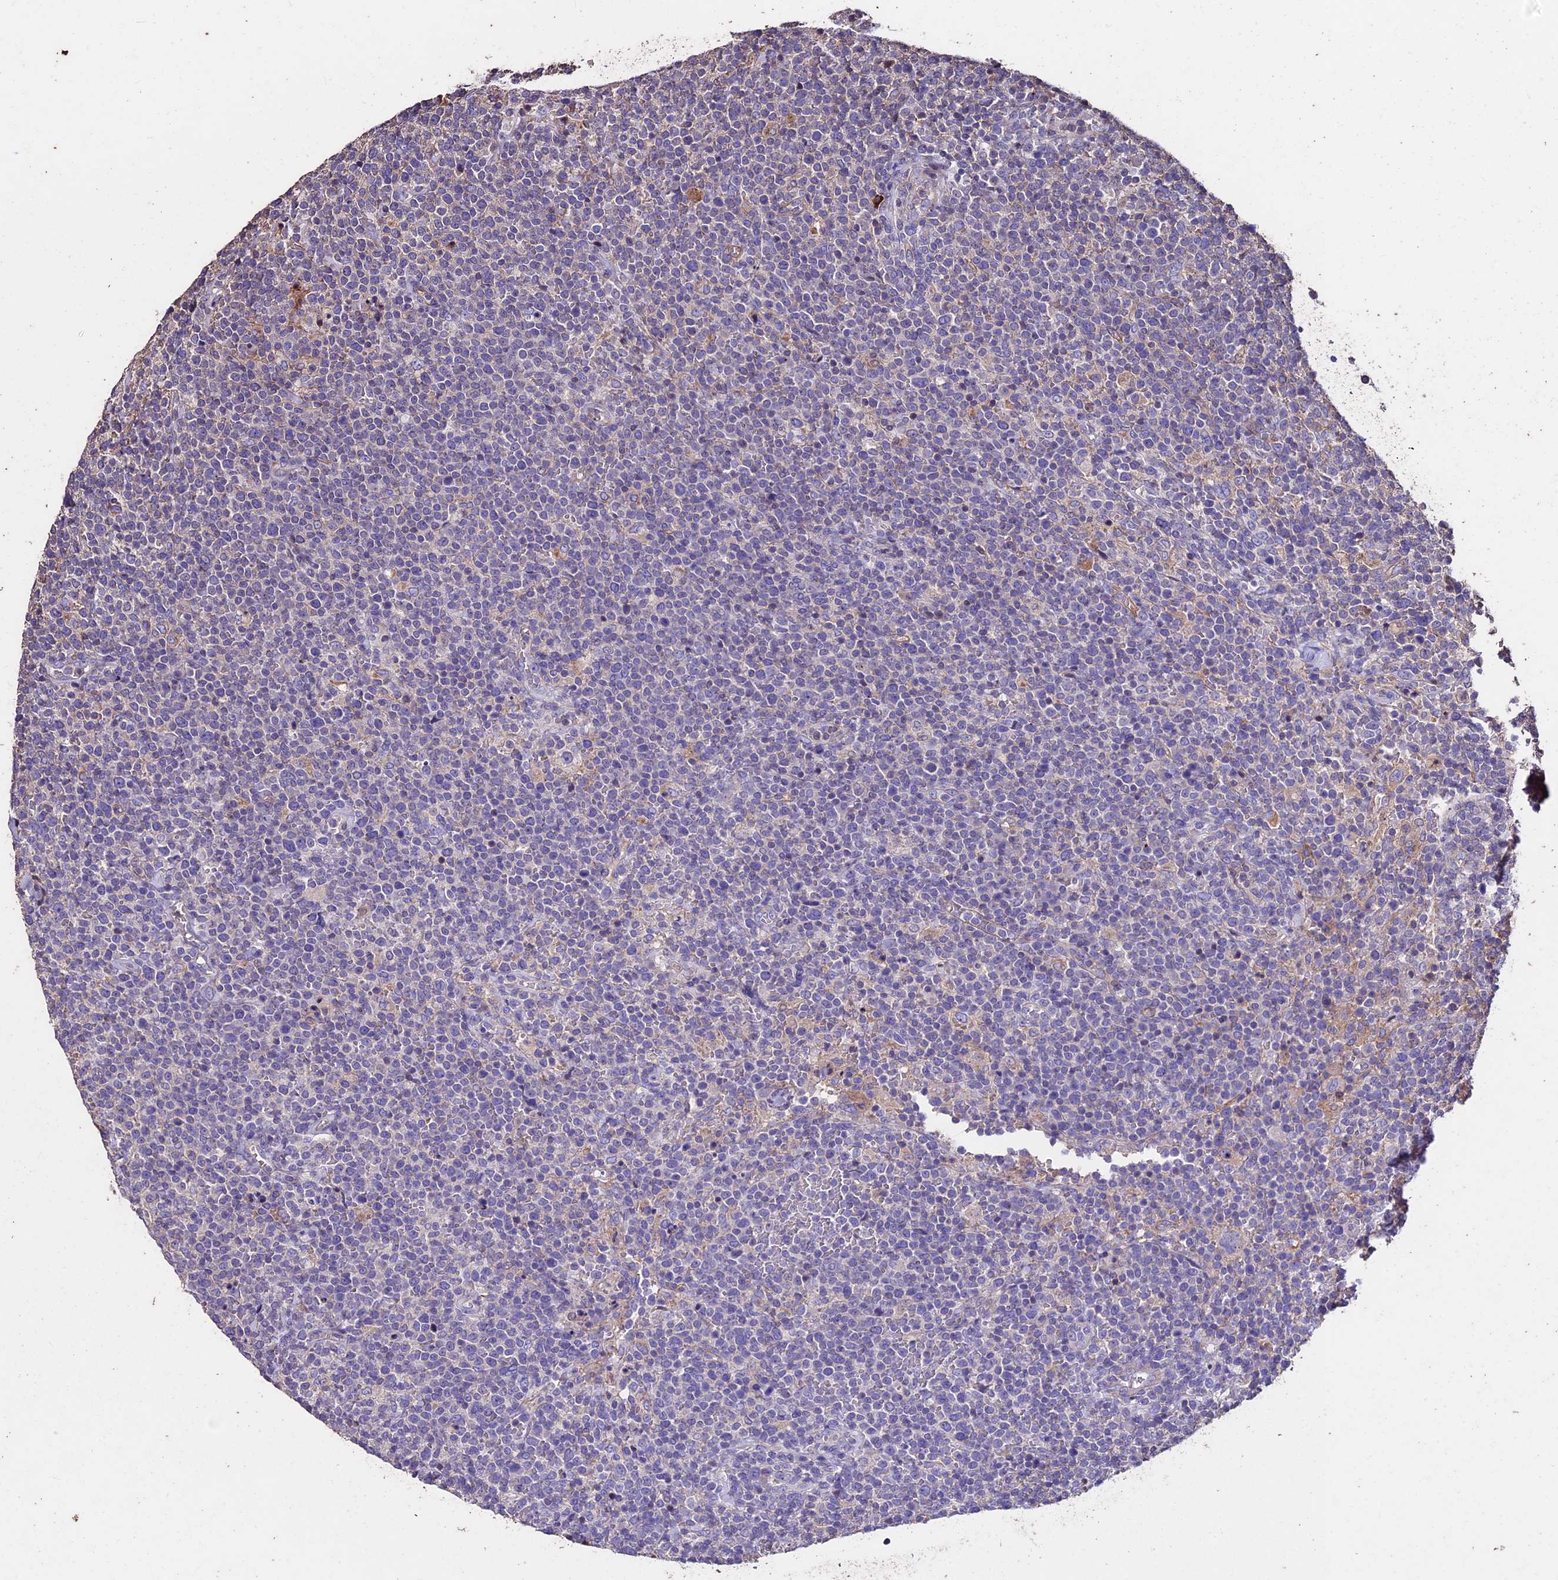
{"staining": {"intensity": "negative", "quantity": "none", "location": "none"}, "tissue": "lymphoma", "cell_type": "Tumor cells", "image_type": "cancer", "snomed": [{"axis": "morphology", "description": "Malignant lymphoma, non-Hodgkin's type, High grade"}, {"axis": "topography", "description": "Lymph node"}], "caption": "Tumor cells show no significant staining in lymphoma.", "gene": "USB1", "patient": {"sex": "male", "age": 61}}